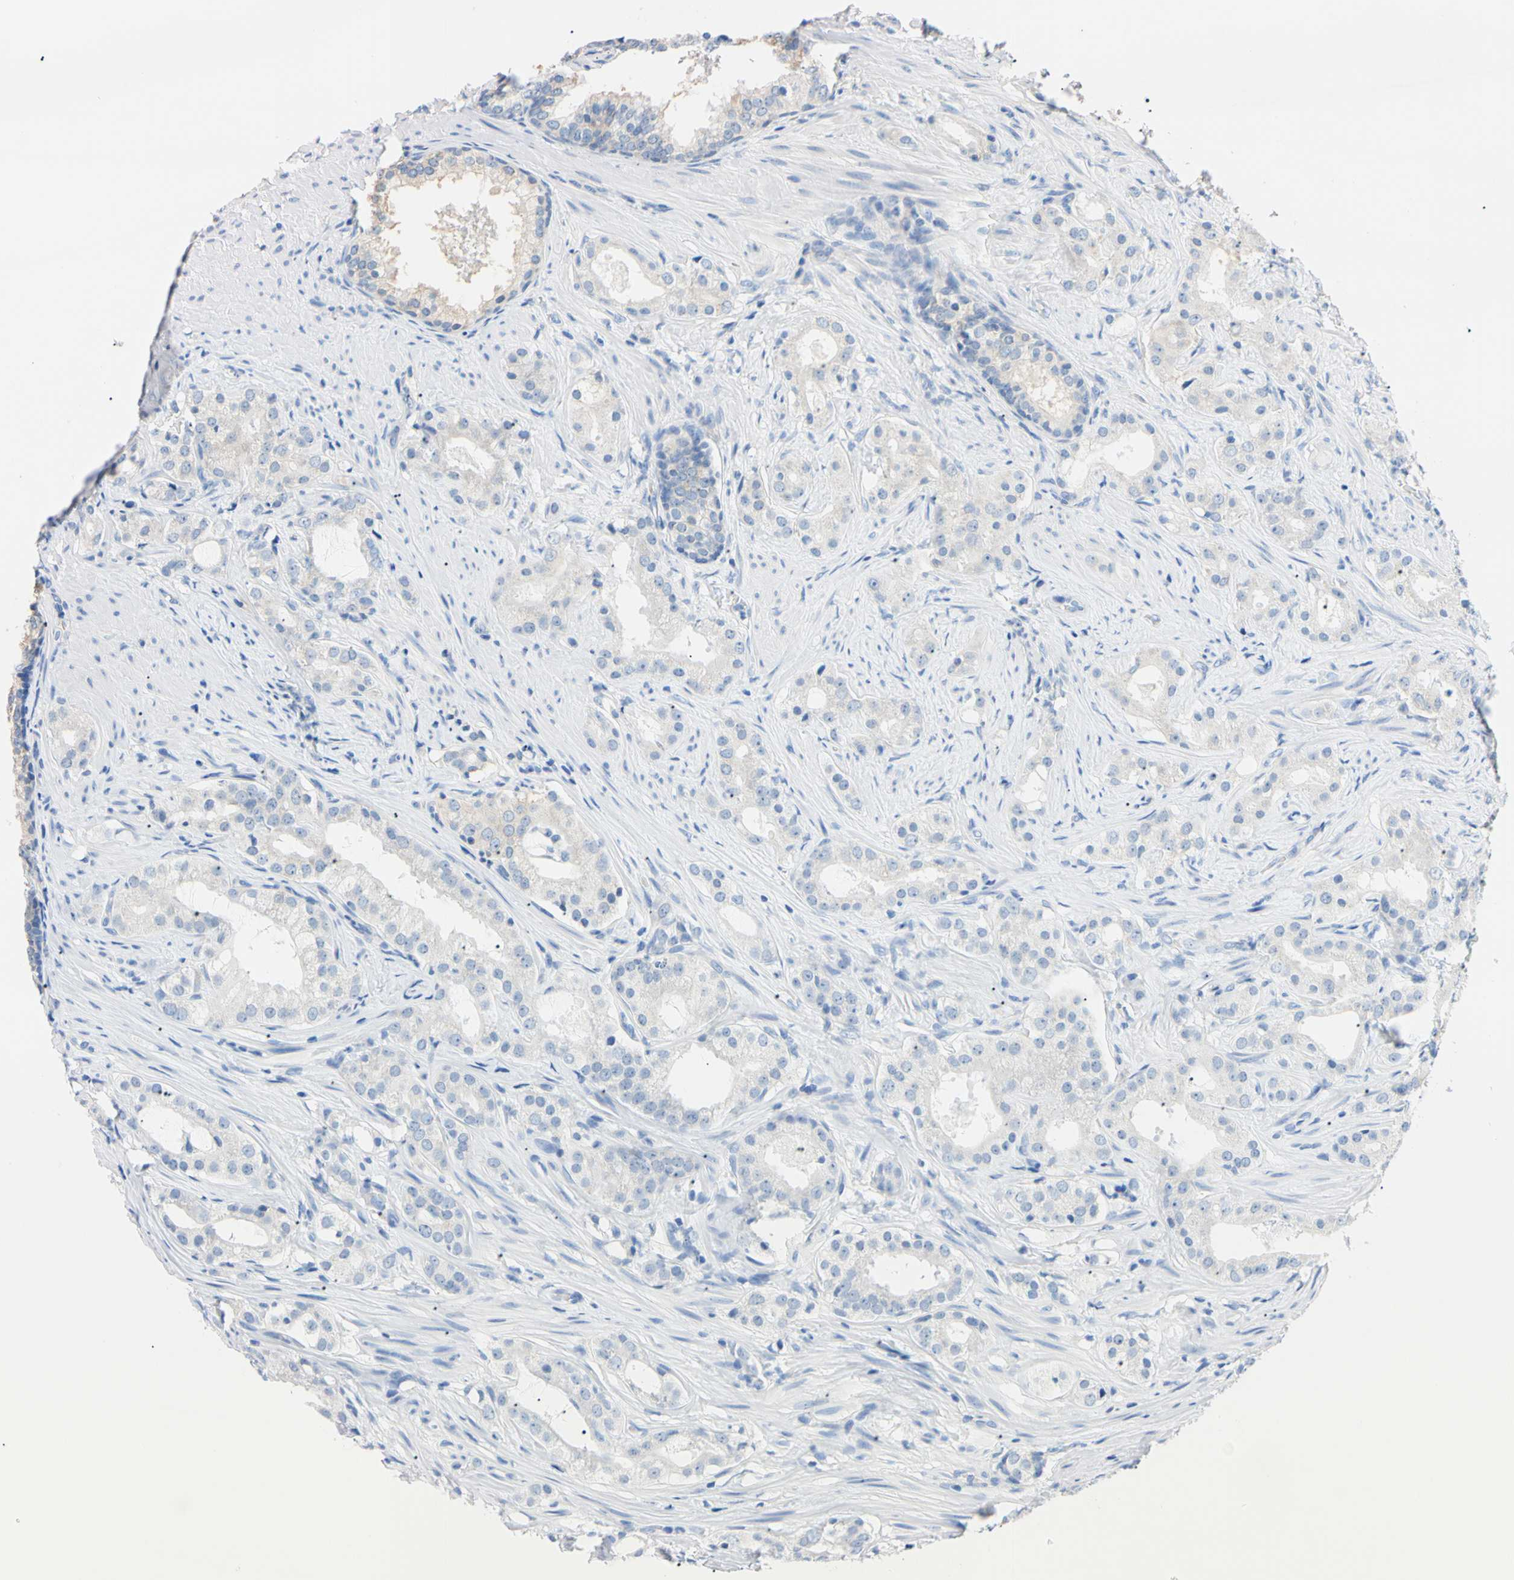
{"staining": {"intensity": "negative", "quantity": "none", "location": "none"}, "tissue": "prostate cancer", "cell_type": "Tumor cells", "image_type": "cancer", "snomed": [{"axis": "morphology", "description": "Adenocarcinoma, Low grade"}, {"axis": "topography", "description": "Prostate"}], "caption": "DAB (3,3'-diaminobenzidine) immunohistochemical staining of prostate cancer displays no significant positivity in tumor cells.", "gene": "PNKD", "patient": {"sex": "male", "age": 59}}